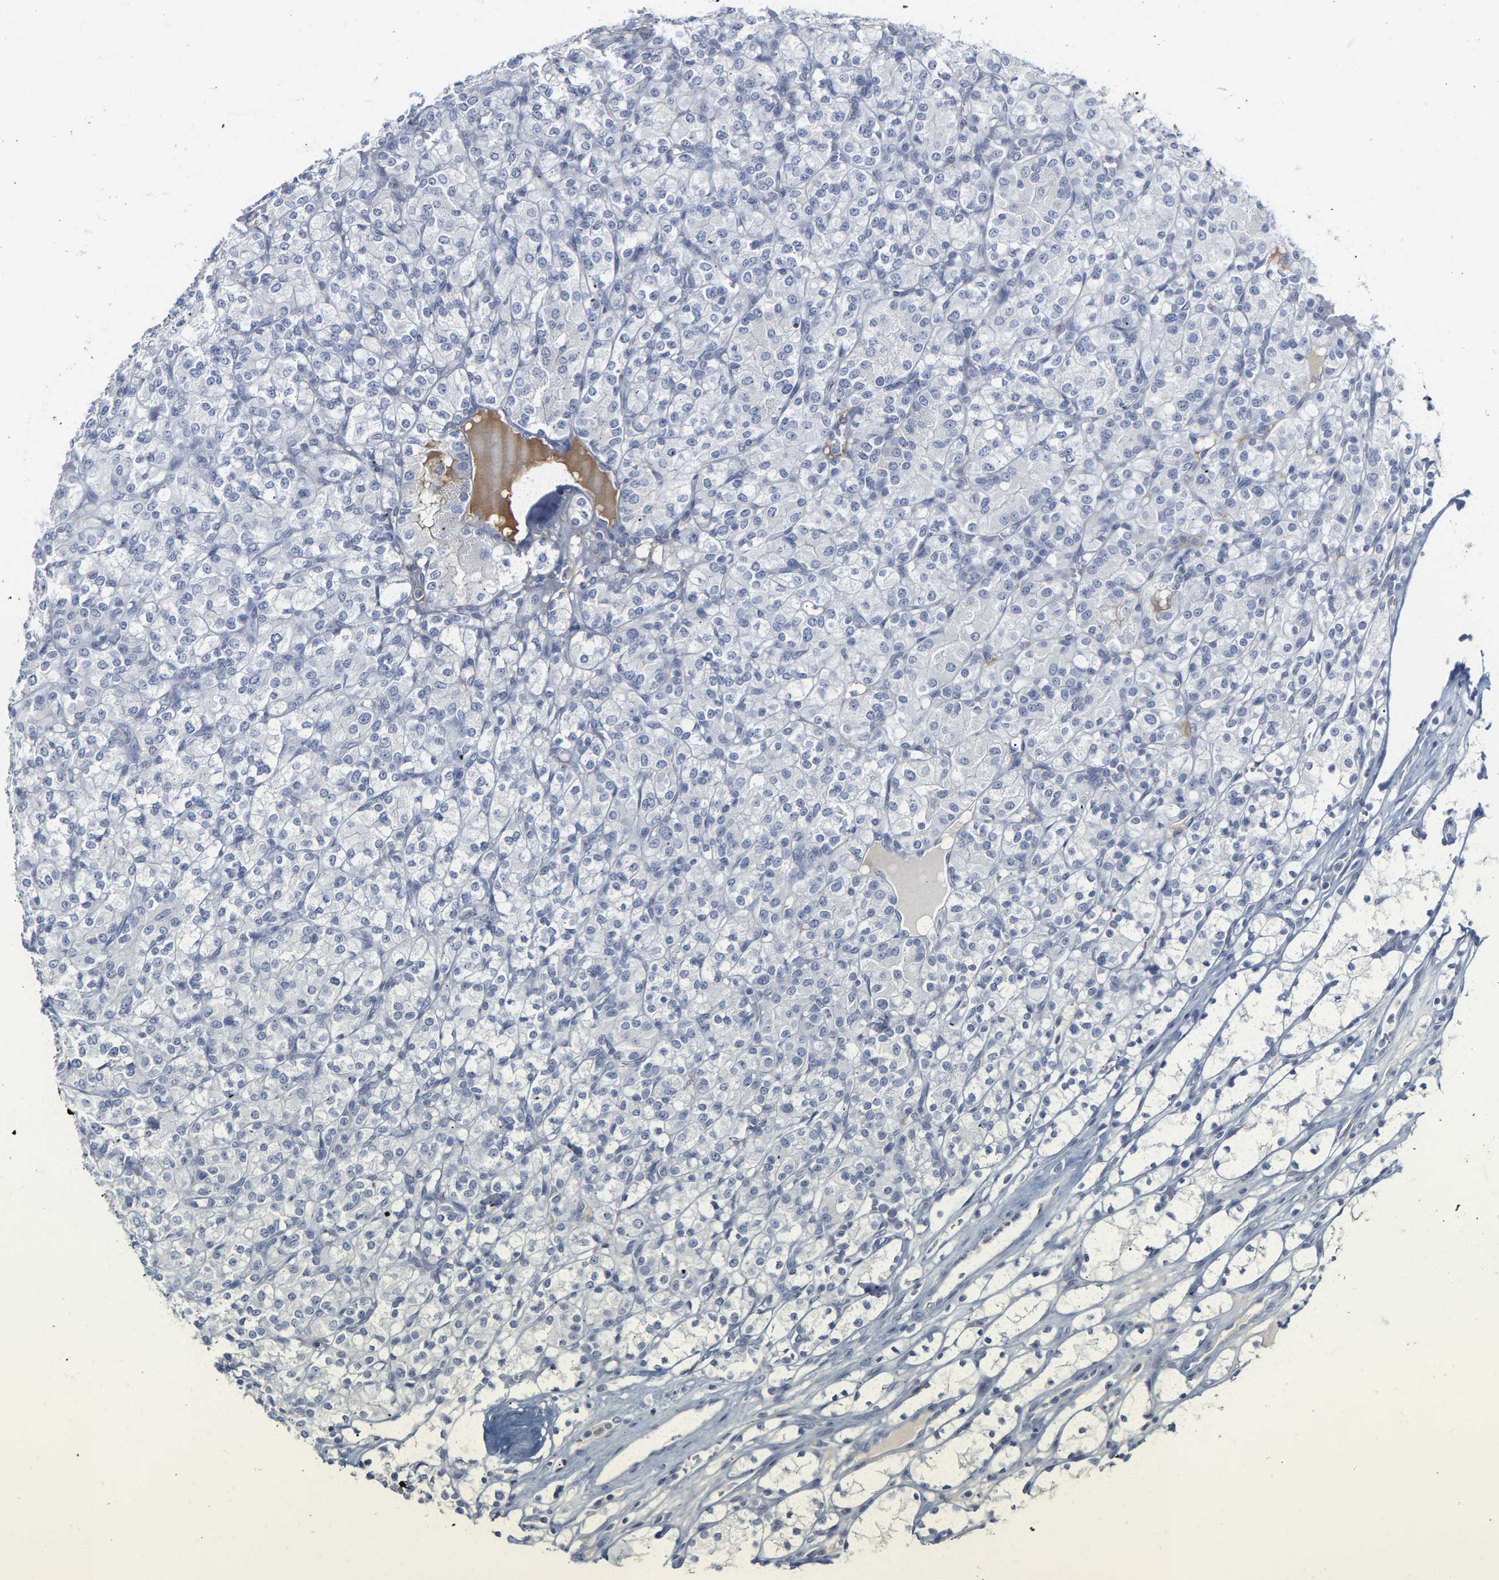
{"staining": {"intensity": "negative", "quantity": "none", "location": "none"}, "tissue": "renal cancer", "cell_type": "Tumor cells", "image_type": "cancer", "snomed": [{"axis": "morphology", "description": "Adenocarcinoma, NOS"}, {"axis": "topography", "description": "Kidney"}], "caption": "DAB immunohistochemical staining of human renal cancer reveals no significant staining in tumor cells.", "gene": "GNAS", "patient": {"sex": "male", "age": 77}}